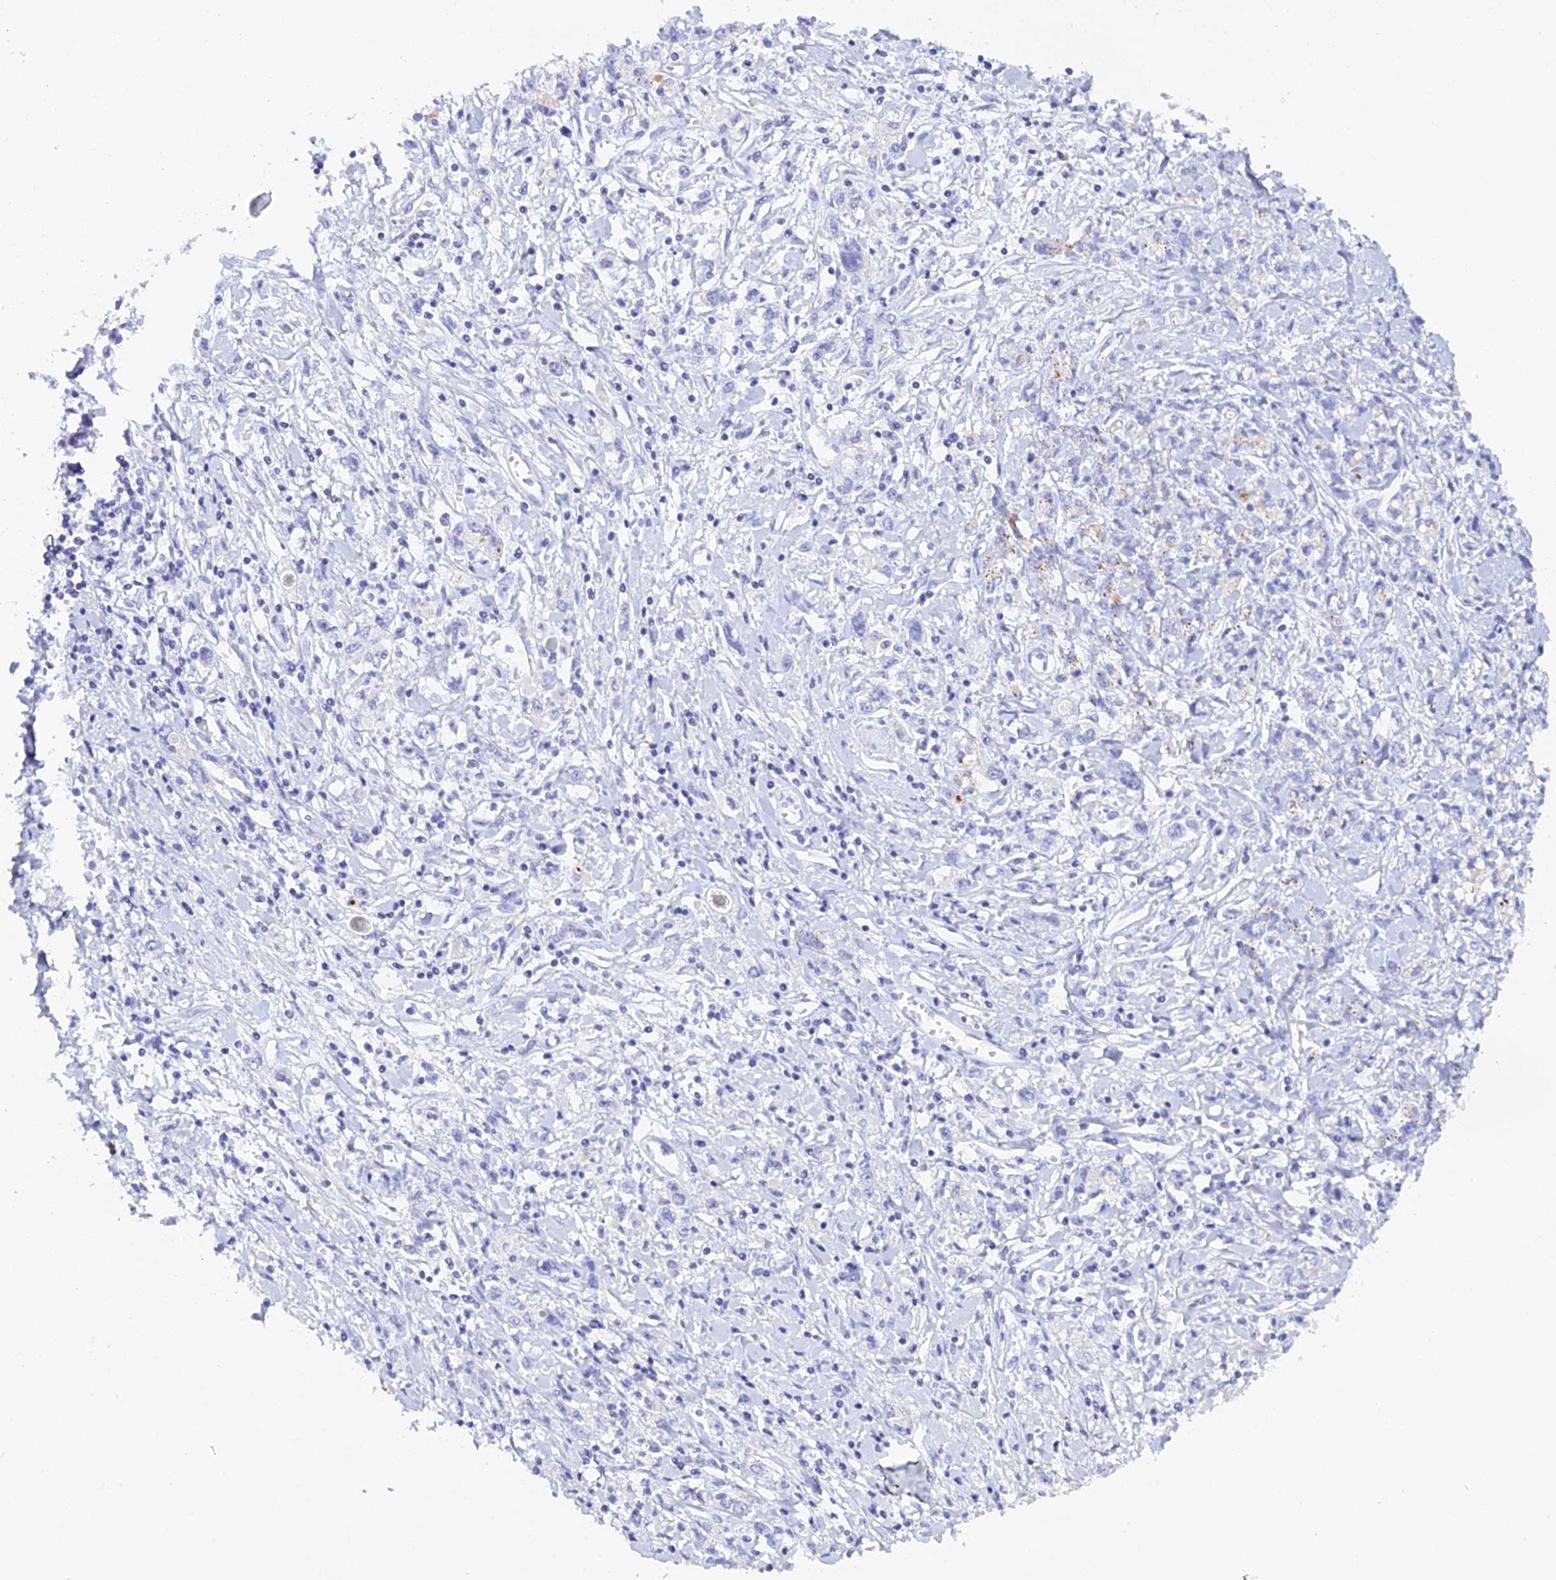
{"staining": {"intensity": "negative", "quantity": "none", "location": "none"}, "tissue": "stomach cancer", "cell_type": "Tumor cells", "image_type": "cancer", "snomed": [{"axis": "morphology", "description": "Adenocarcinoma, NOS"}, {"axis": "topography", "description": "Stomach"}], "caption": "This is an IHC image of human stomach cancer (adenocarcinoma). There is no expression in tumor cells.", "gene": "C12orf29", "patient": {"sex": "female", "age": 76}}